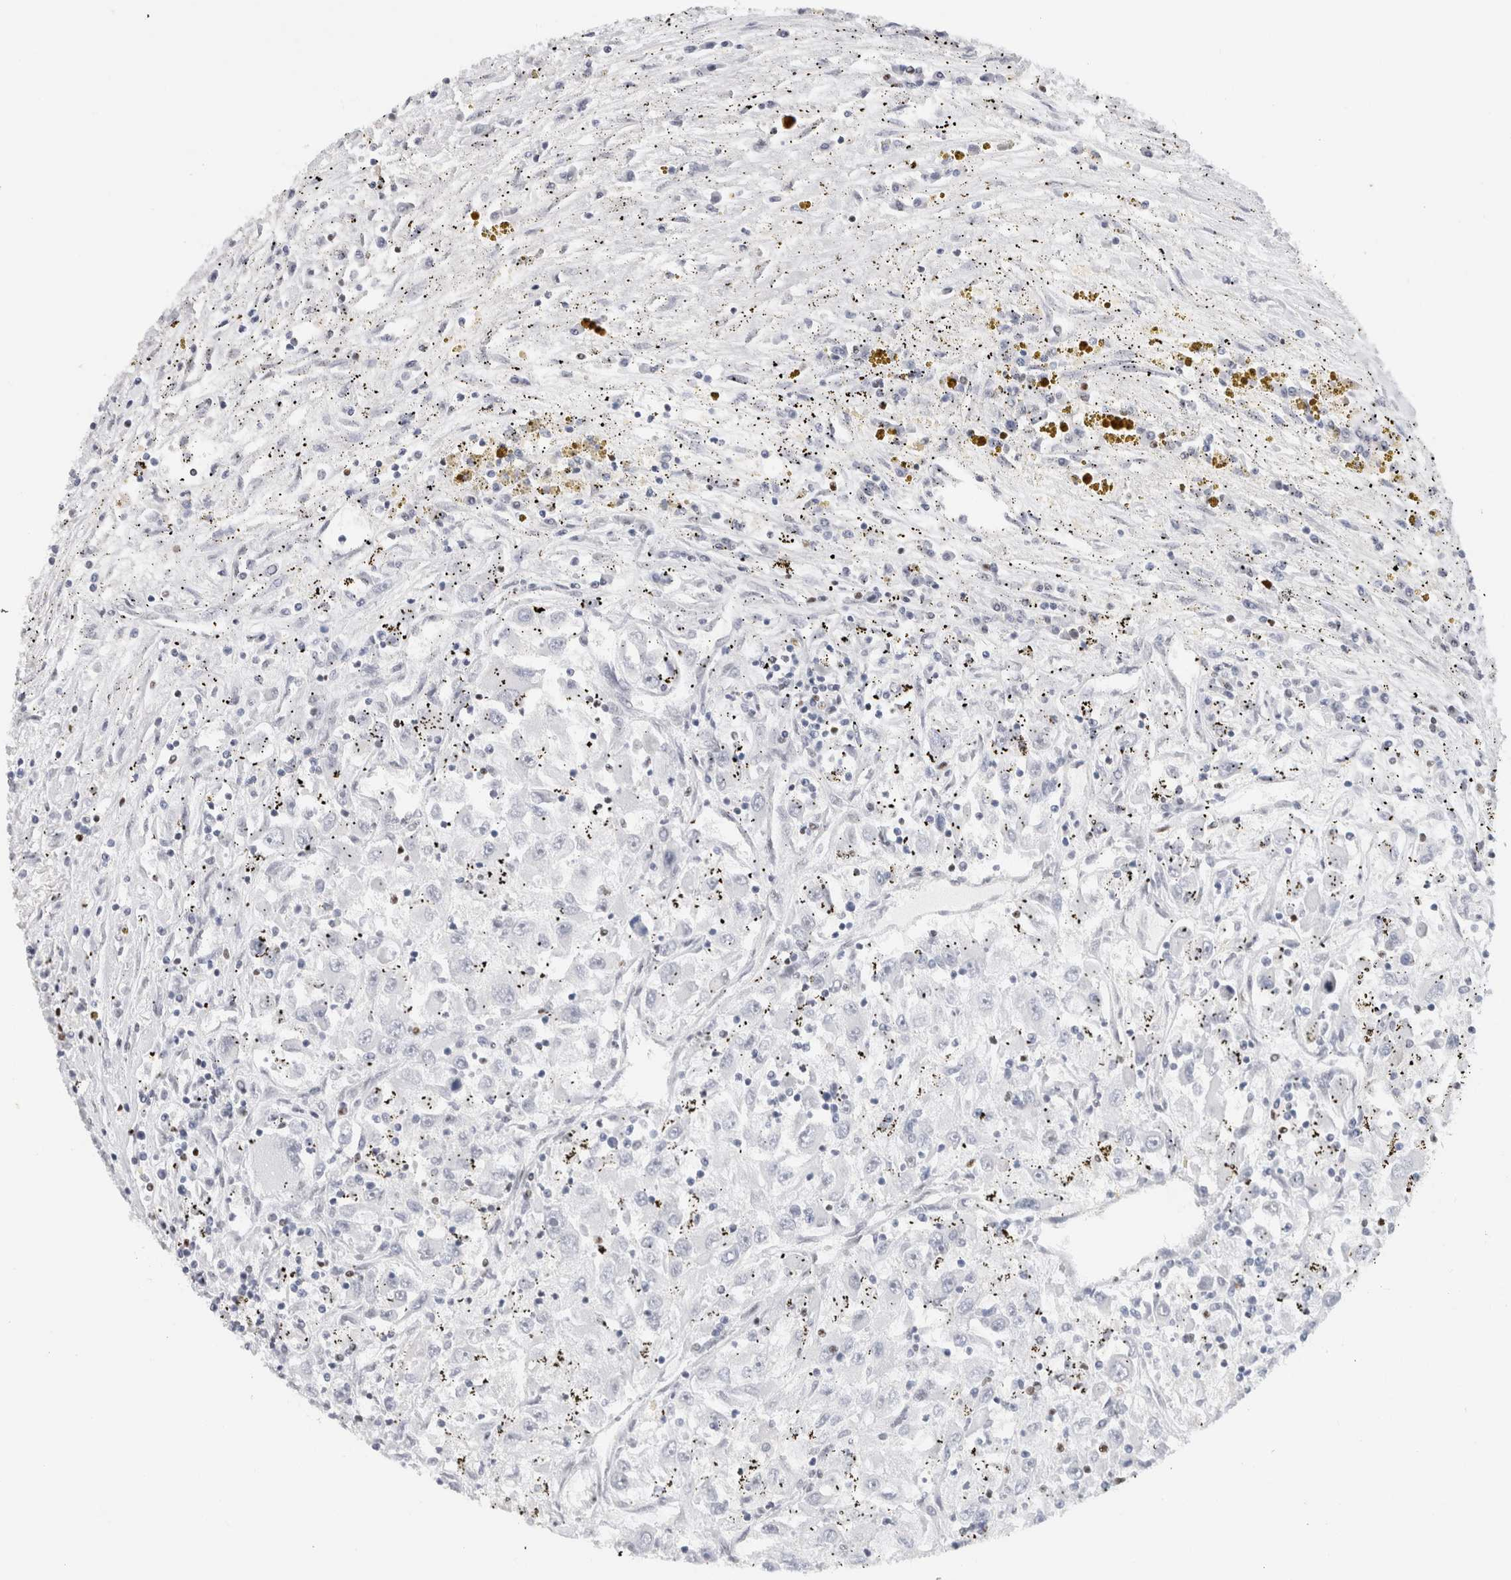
{"staining": {"intensity": "negative", "quantity": "none", "location": "none"}, "tissue": "renal cancer", "cell_type": "Tumor cells", "image_type": "cancer", "snomed": [{"axis": "morphology", "description": "Adenocarcinoma, NOS"}, {"axis": "topography", "description": "Kidney"}], "caption": "DAB (3,3'-diaminobenzidine) immunohistochemical staining of human adenocarcinoma (renal) reveals no significant positivity in tumor cells.", "gene": "COPS7A", "patient": {"sex": "female", "age": 52}}